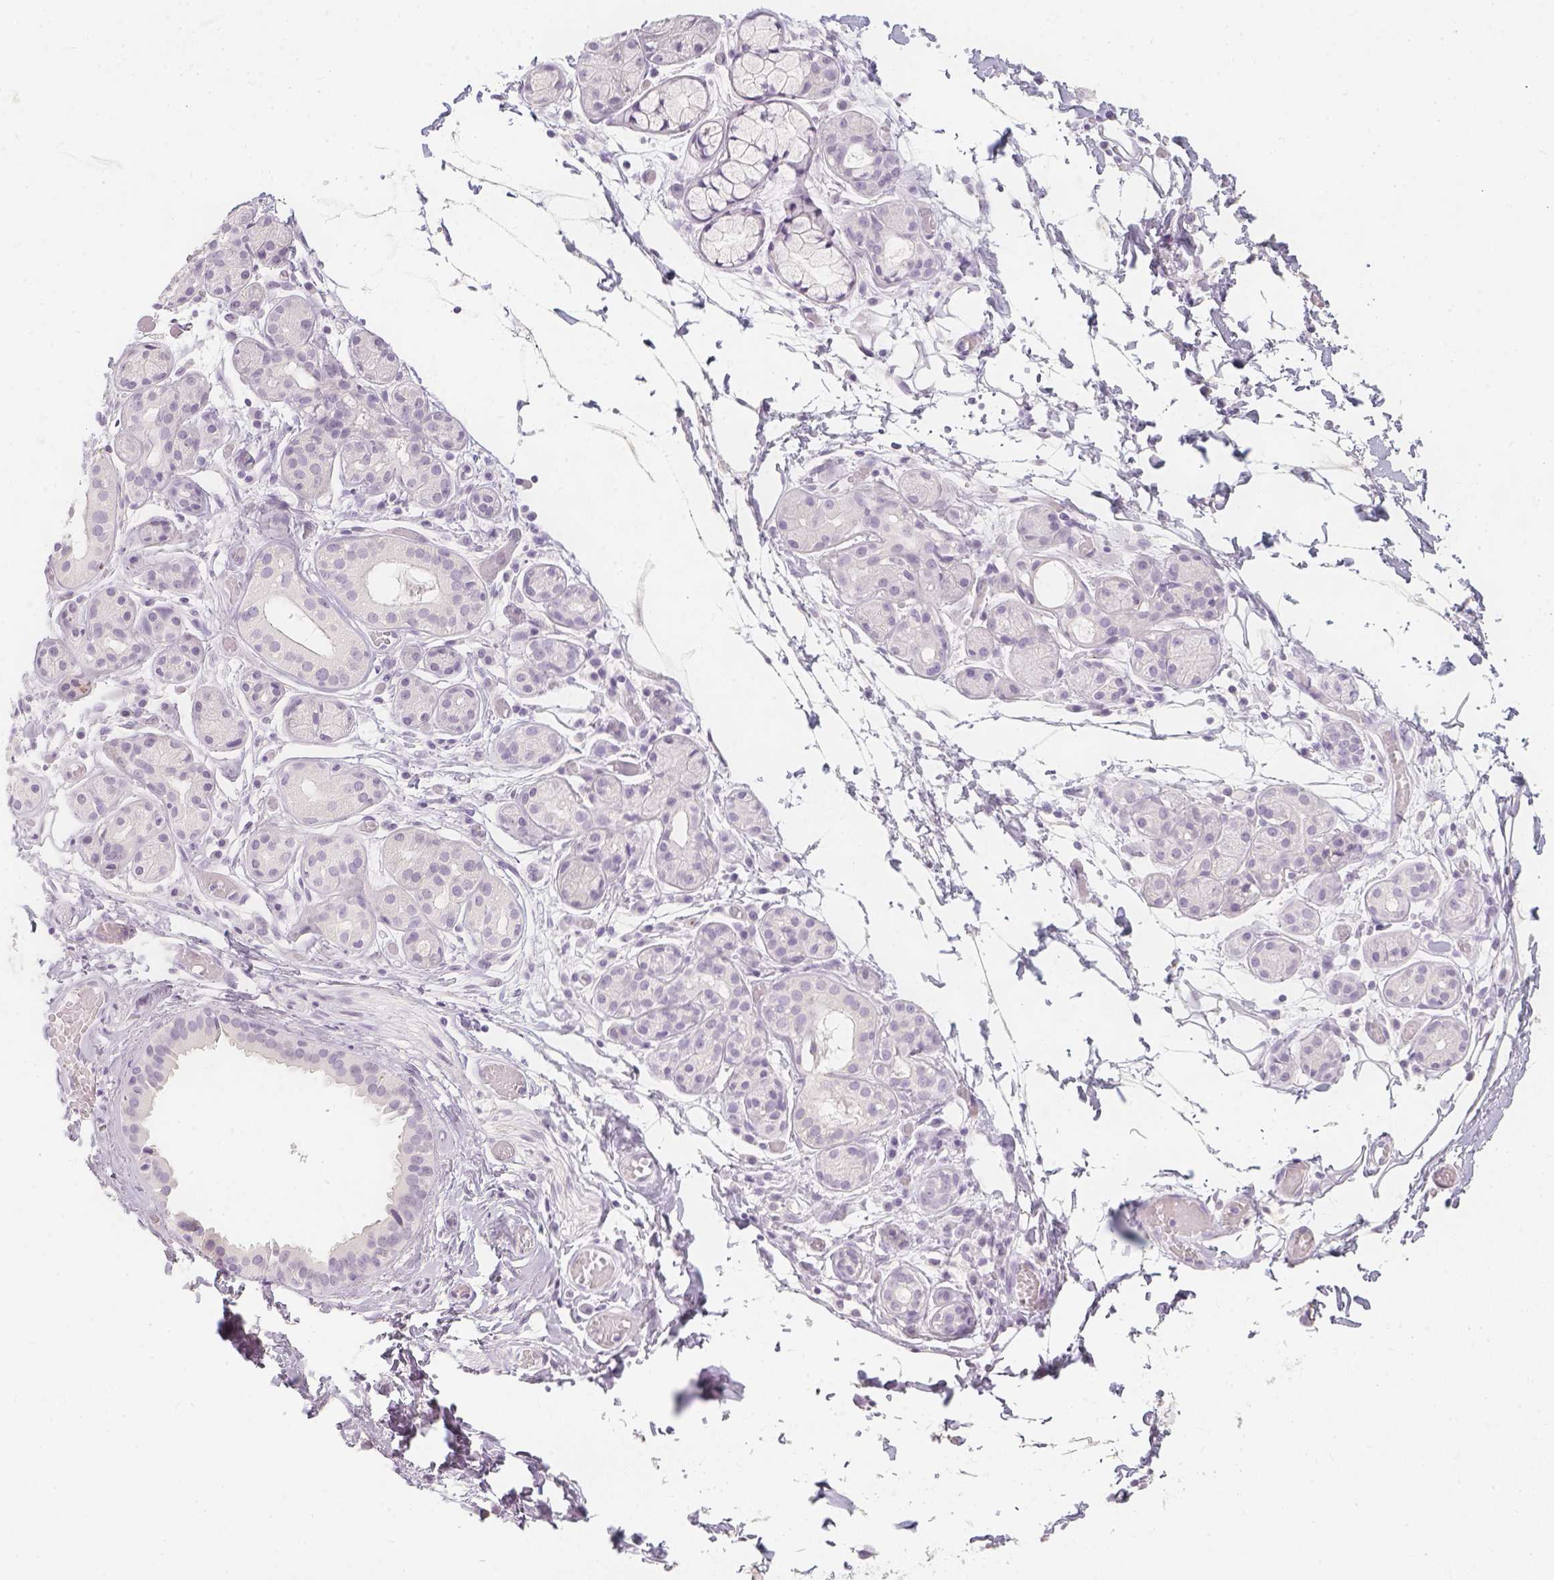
{"staining": {"intensity": "negative", "quantity": "none", "location": "none"}, "tissue": "salivary gland", "cell_type": "Glandular cells", "image_type": "normal", "snomed": [{"axis": "morphology", "description": "Normal tissue, NOS"}, {"axis": "topography", "description": "Salivary gland"}, {"axis": "topography", "description": "Peripheral nerve tissue"}], "caption": "IHC micrograph of normal human salivary gland stained for a protein (brown), which displays no positivity in glandular cells. (Immunohistochemistry, brightfield microscopy, high magnification).", "gene": "SLC18A1", "patient": {"sex": "male", "age": 71}}